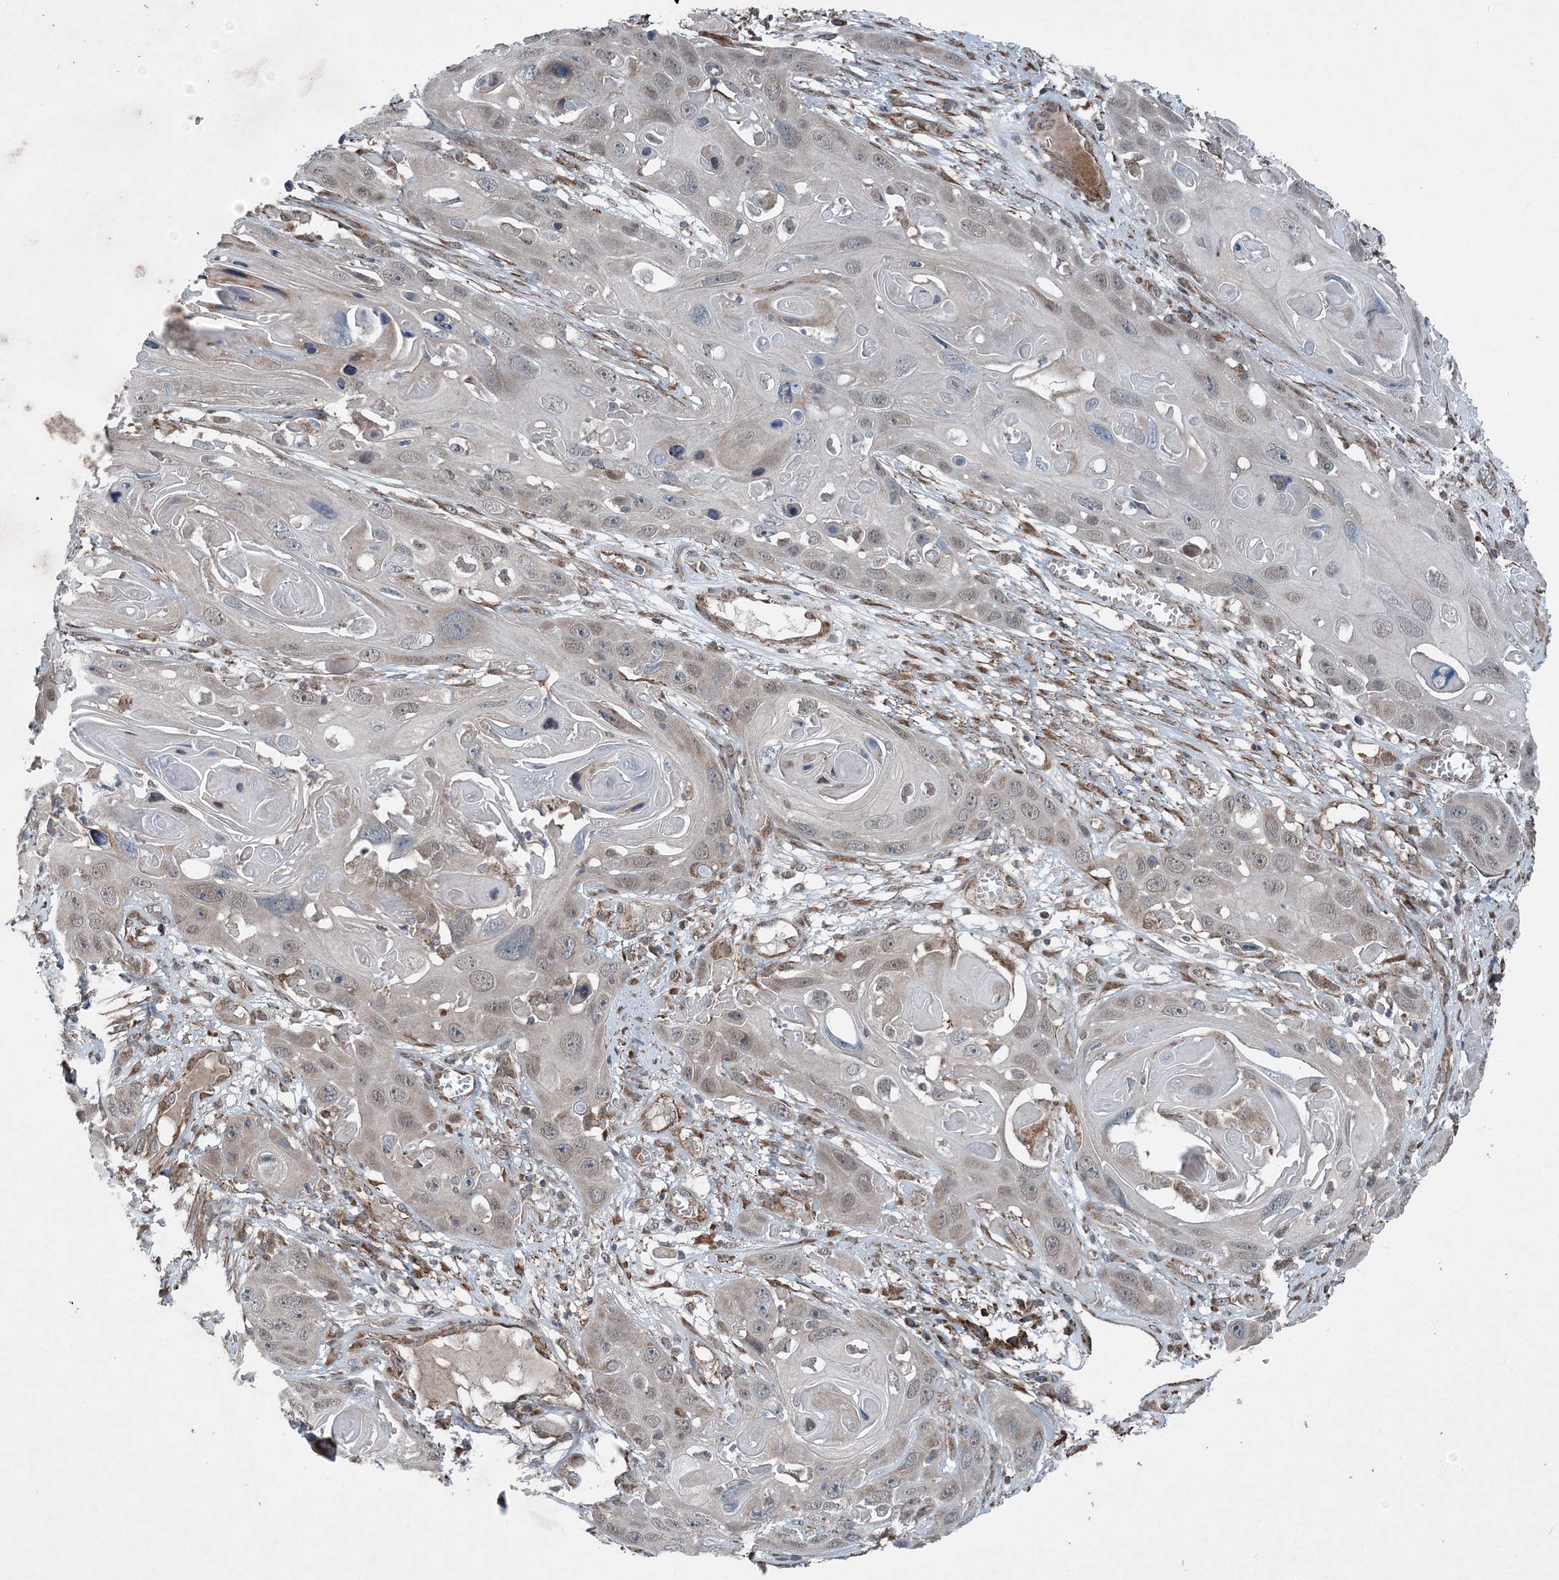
{"staining": {"intensity": "negative", "quantity": "none", "location": "none"}, "tissue": "skin cancer", "cell_type": "Tumor cells", "image_type": "cancer", "snomed": [{"axis": "morphology", "description": "Squamous cell carcinoma, NOS"}, {"axis": "topography", "description": "Skin"}], "caption": "Micrograph shows no significant protein expression in tumor cells of skin cancer.", "gene": "NDUFA2", "patient": {"sex": "male", "age": 55}}